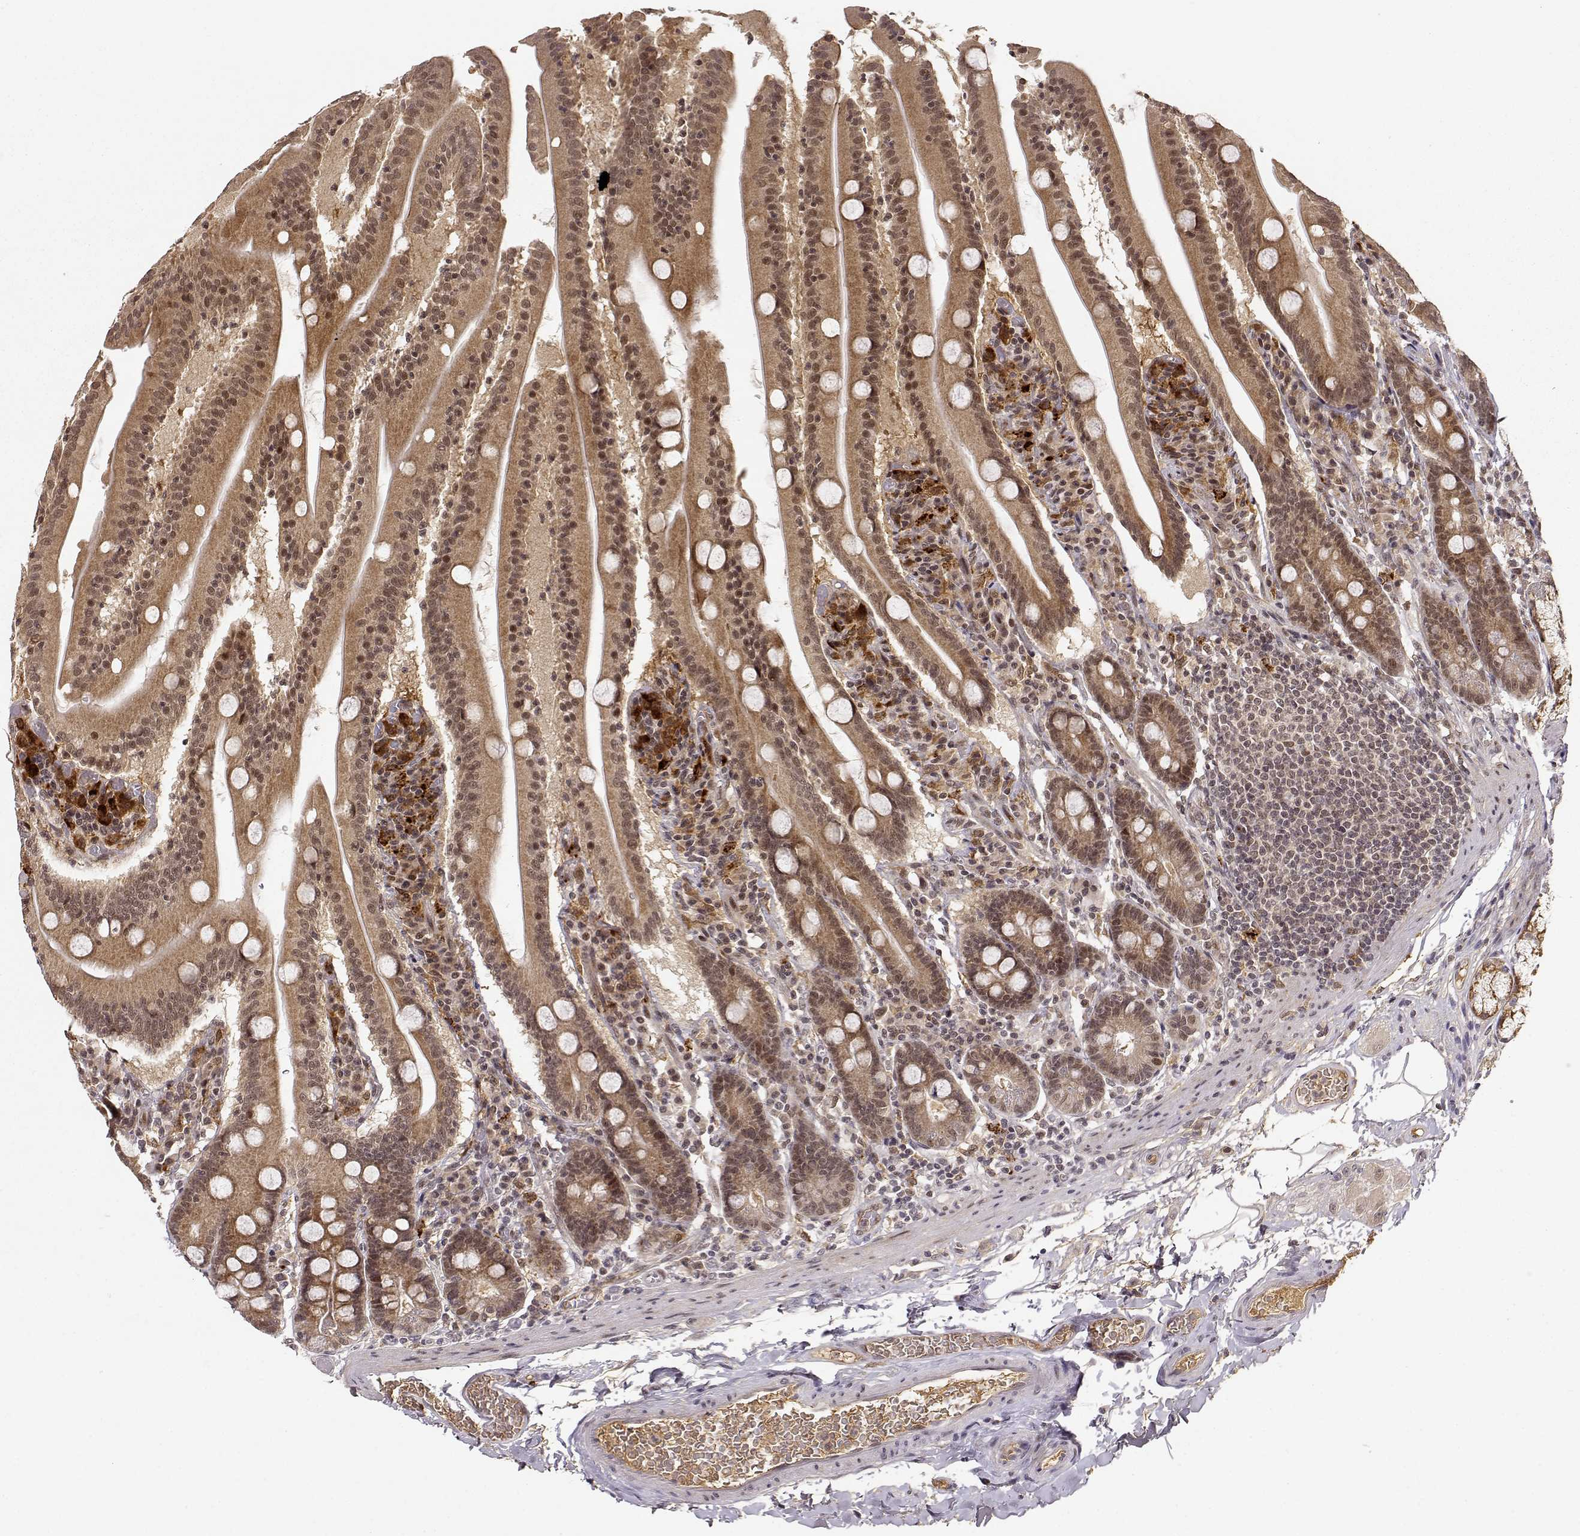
{"staining": {"intensity": "moderate", "quantity": ">75%", "location": "cytoplasmic/membranous,nuclear"}, "tissue": "small intestine", "cell_type": "Glandular cells", "image_type": "normal", "snomed": [{"axis": "morphology", "description": "Normal tissue, NOS"}, {"axis": "topography", "description": "Small intestine"}], "caption": "IHC histopathology image of unremarkable small intestine: small intestine stained using IHC demonstrates medium levels of moderate protein expression localized specifically in the cytoplasmic/membranous,nuclear of glandular cells, appearing as a cytoplasmic/membranous,nuclear brown color.", "gene": "MAEA", "patient": {"sex": "male", "age": 37}}